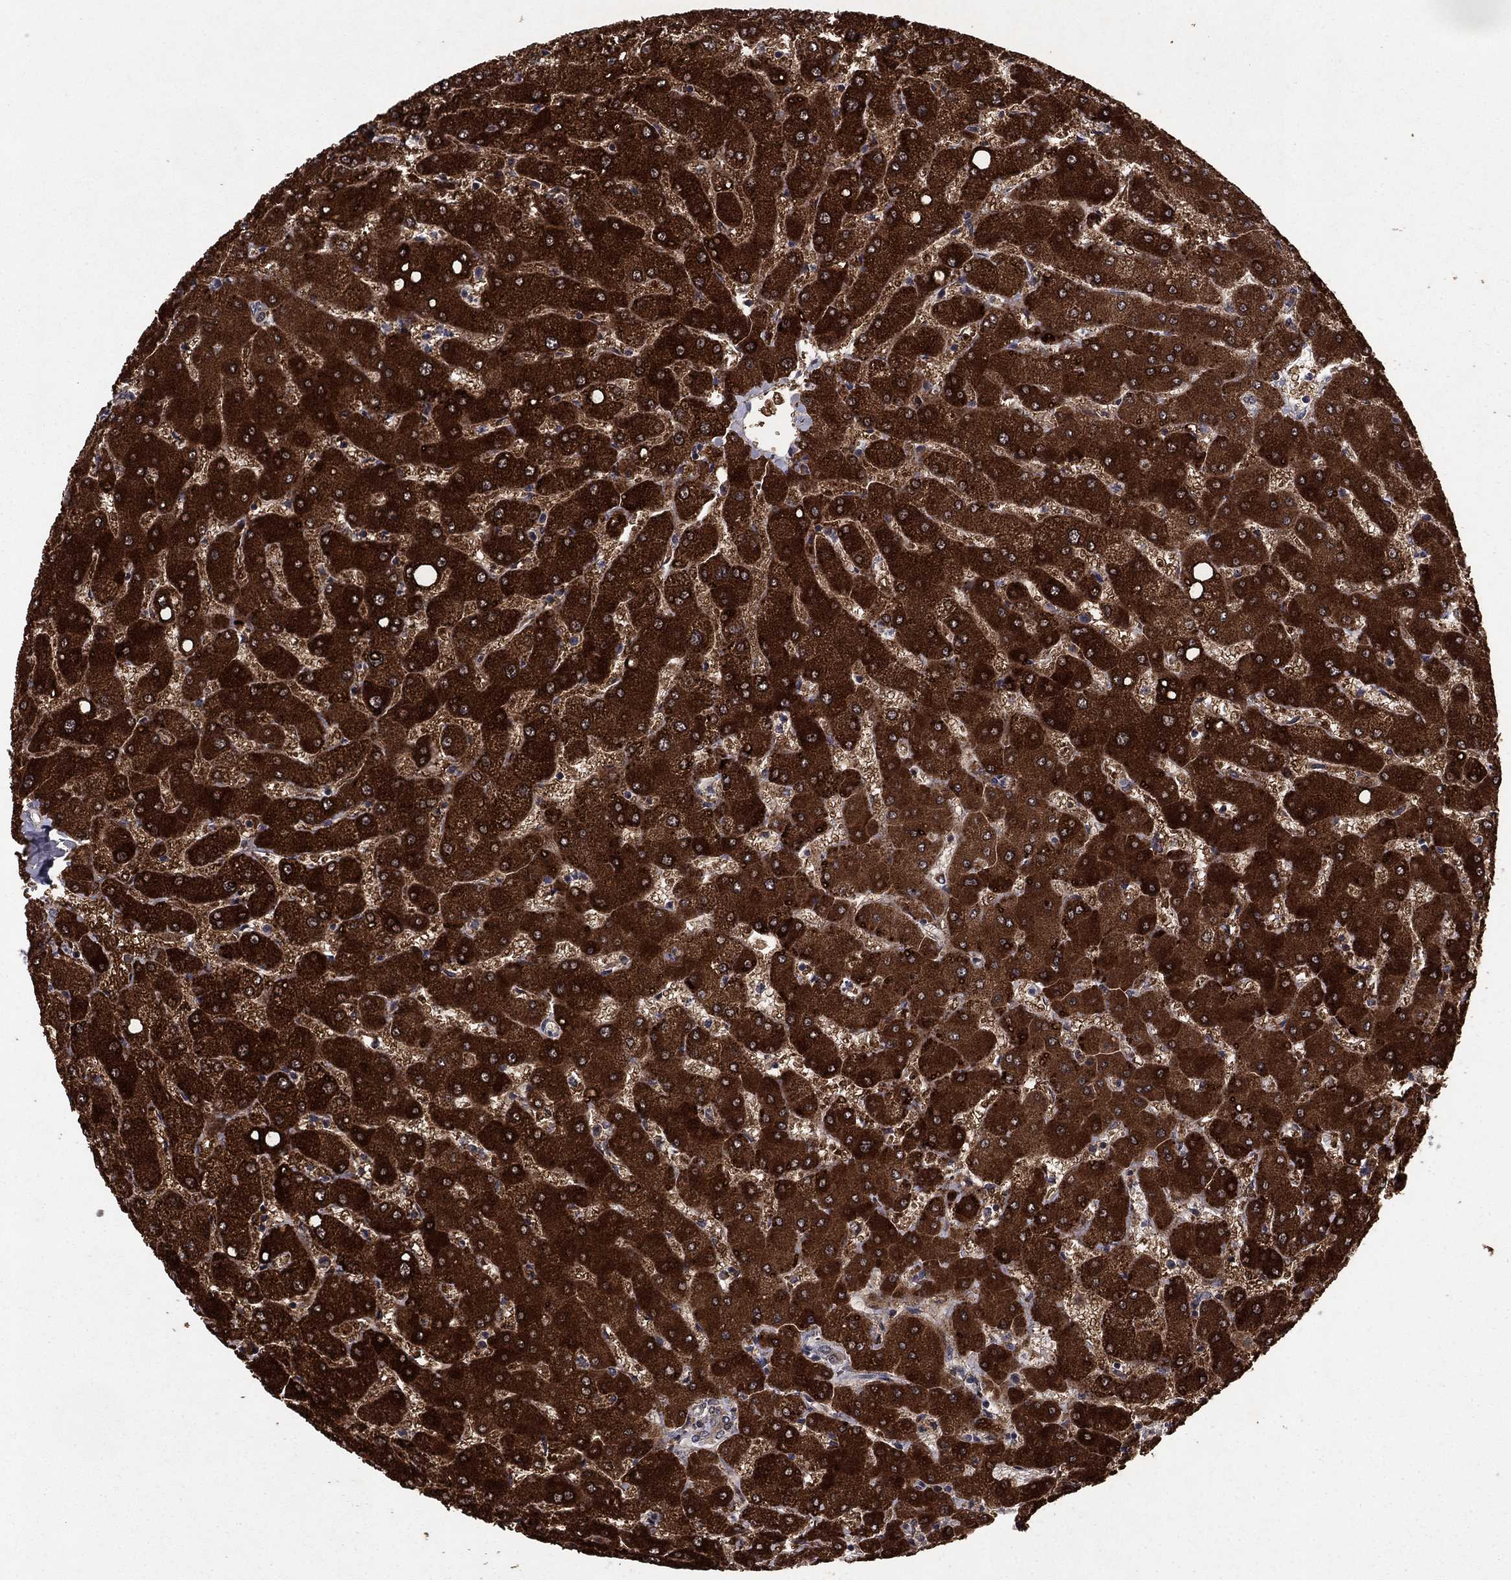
{"staining": {"intensity": "negative", "quantity": "none", "location": "none"}, "tissue": "liver", "cell_type": "Cholangiocytes", "image_type": "normal", "snomed": [{"axis": "morphology", "description": "Normal tissue, NOS"}, {"axis": "topography", "description": "Liver"}], "caption": "An immunohistochemistry micrograph of unremarkable liver is shown. There is no staining in cholangiocytes of liver. Brightfield microscopy of immunohistochemistry (IHC) stained with DAB (brown) and hematoxylin (blue), captured at high magnification.", "gene": "DHRS1", "patient": {"sex": "female", "age": 54}}